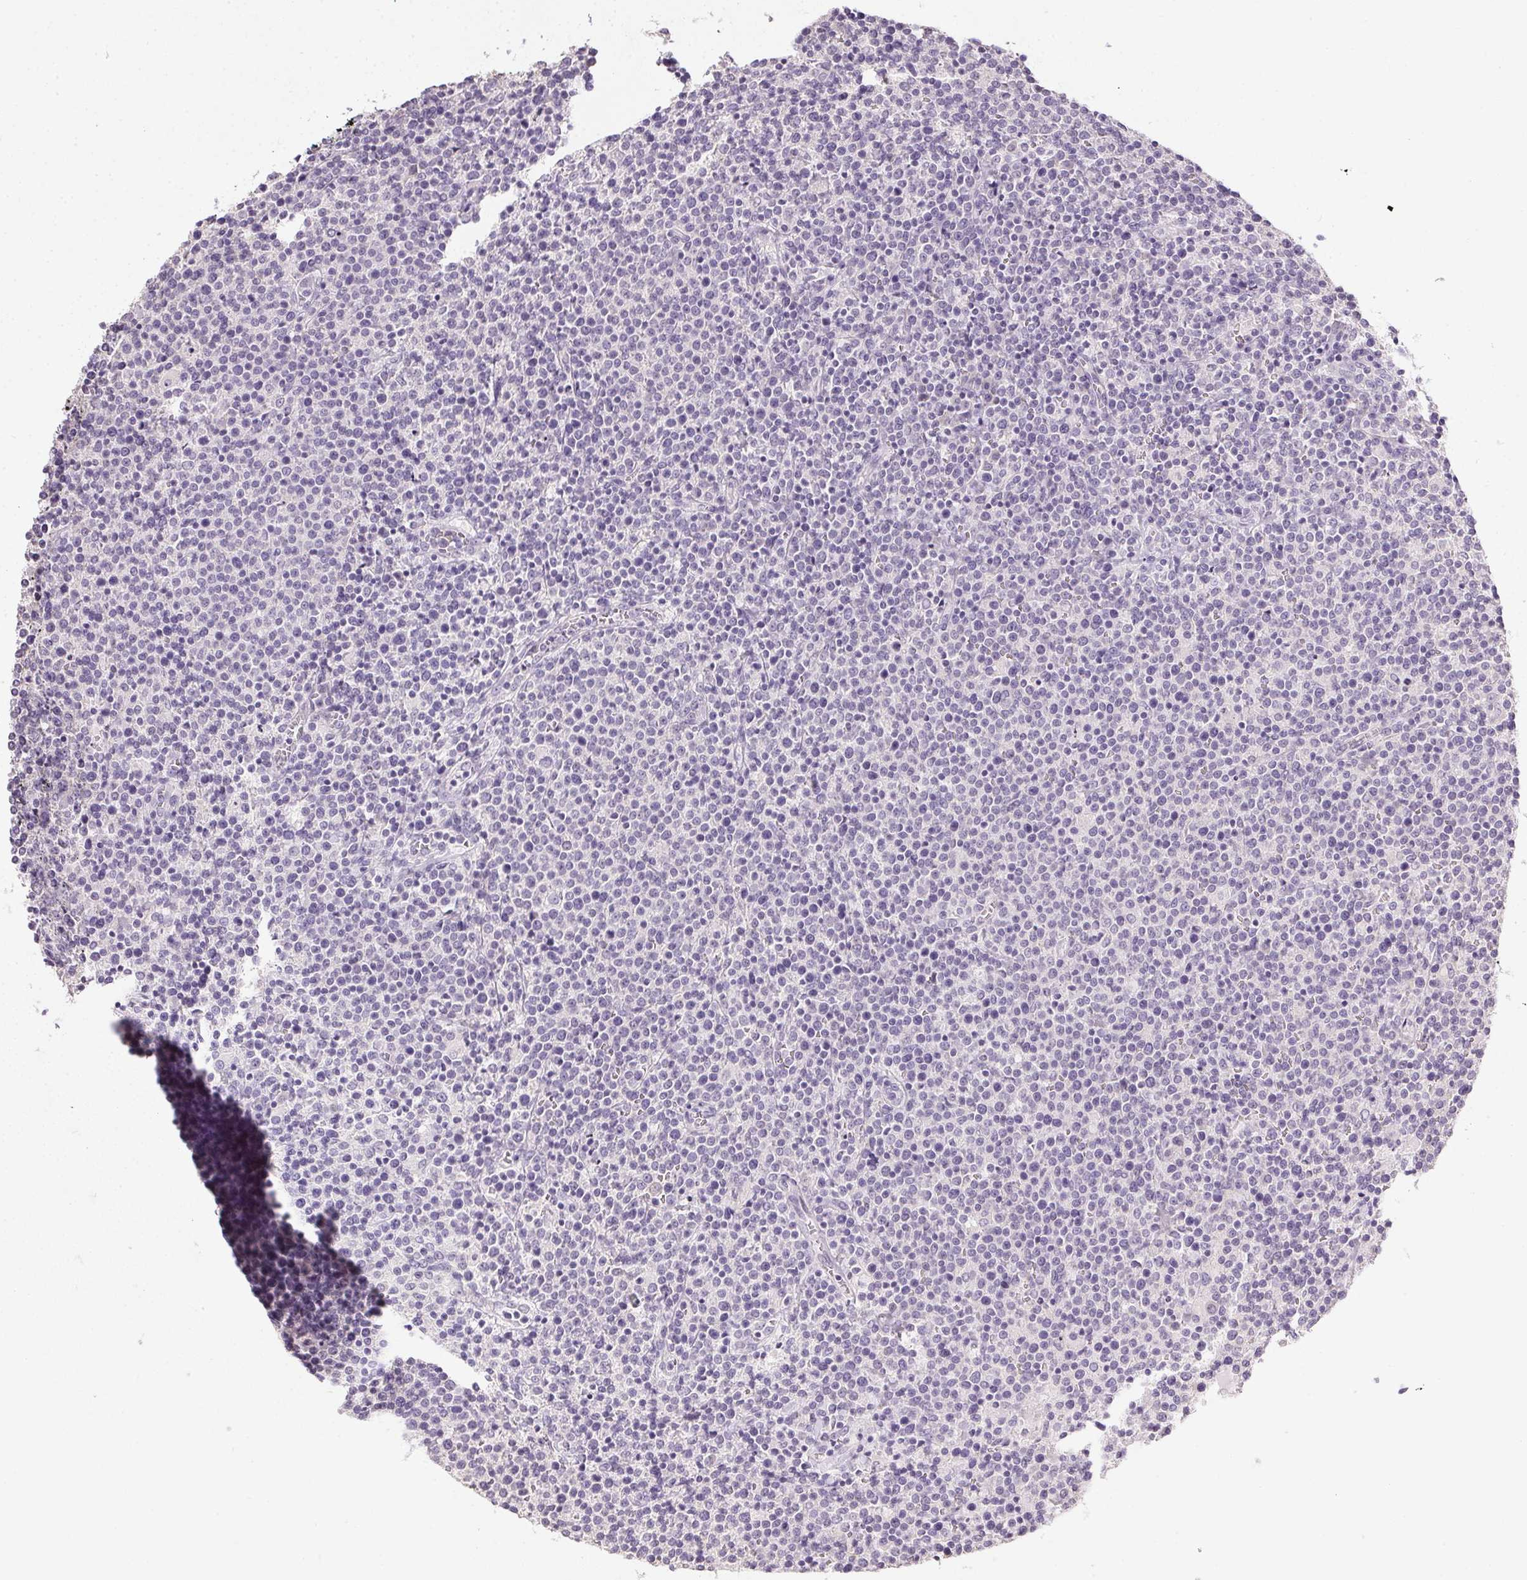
{"staining": {"intensity": "negative", "quantity": "none", "location": "none"}, "tissue": "lymphoma", "cell_type": "Tumor cells", "image_type": "cancer", "snomed": [{"axis": "morphology", "description": "Malignant lymphoma, non-Hodgkin's type, High grade"}, {"axis": "topography", "description": "Lymph node"}], "caption": "The photomicrograph displays no staining of tumor cells in lymphoma.", "gene": "SPACA9", "patient": {"sex": "male", "age": 61}}